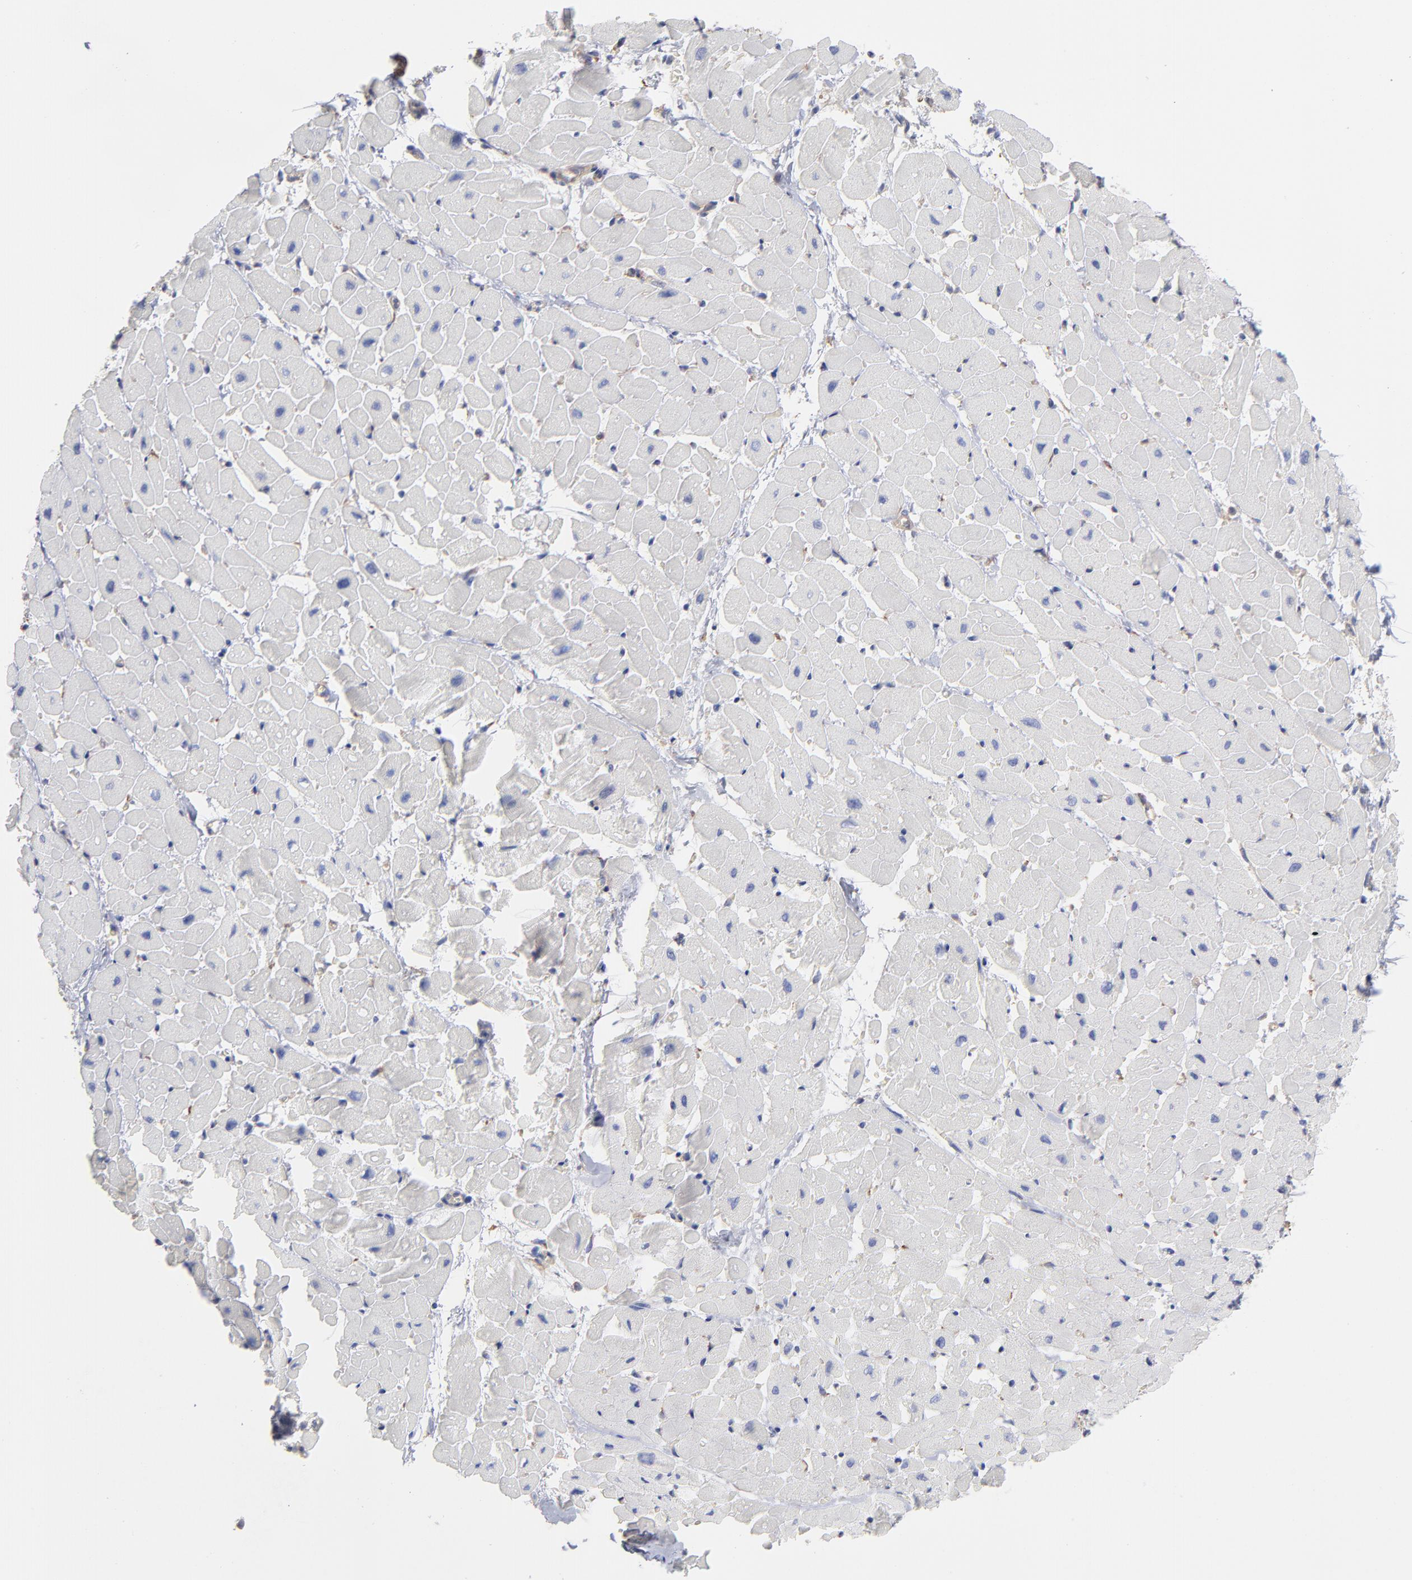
{"staining": {"intensity": "negative", "quantity": "none", "location": "none"}, "tissue": "heart muscle", "cell_type": "Cardiomyocytes", "image_type": "normal", "snomed": [{"axis": "morphology", "description": "Normal tissue, NOS"}, {"axis": "topography", "description": "Heart"}], "caption": "This image is of benign heart muscle stained with IHC to label a protein in brown with the nuclei are counter-stained blue. There is no staining in cardiomyocytes. (IHC, brightfield microscopy, high magnification).", "gene": "RPL3", "patient": {"sex": "male", "age": 45}}